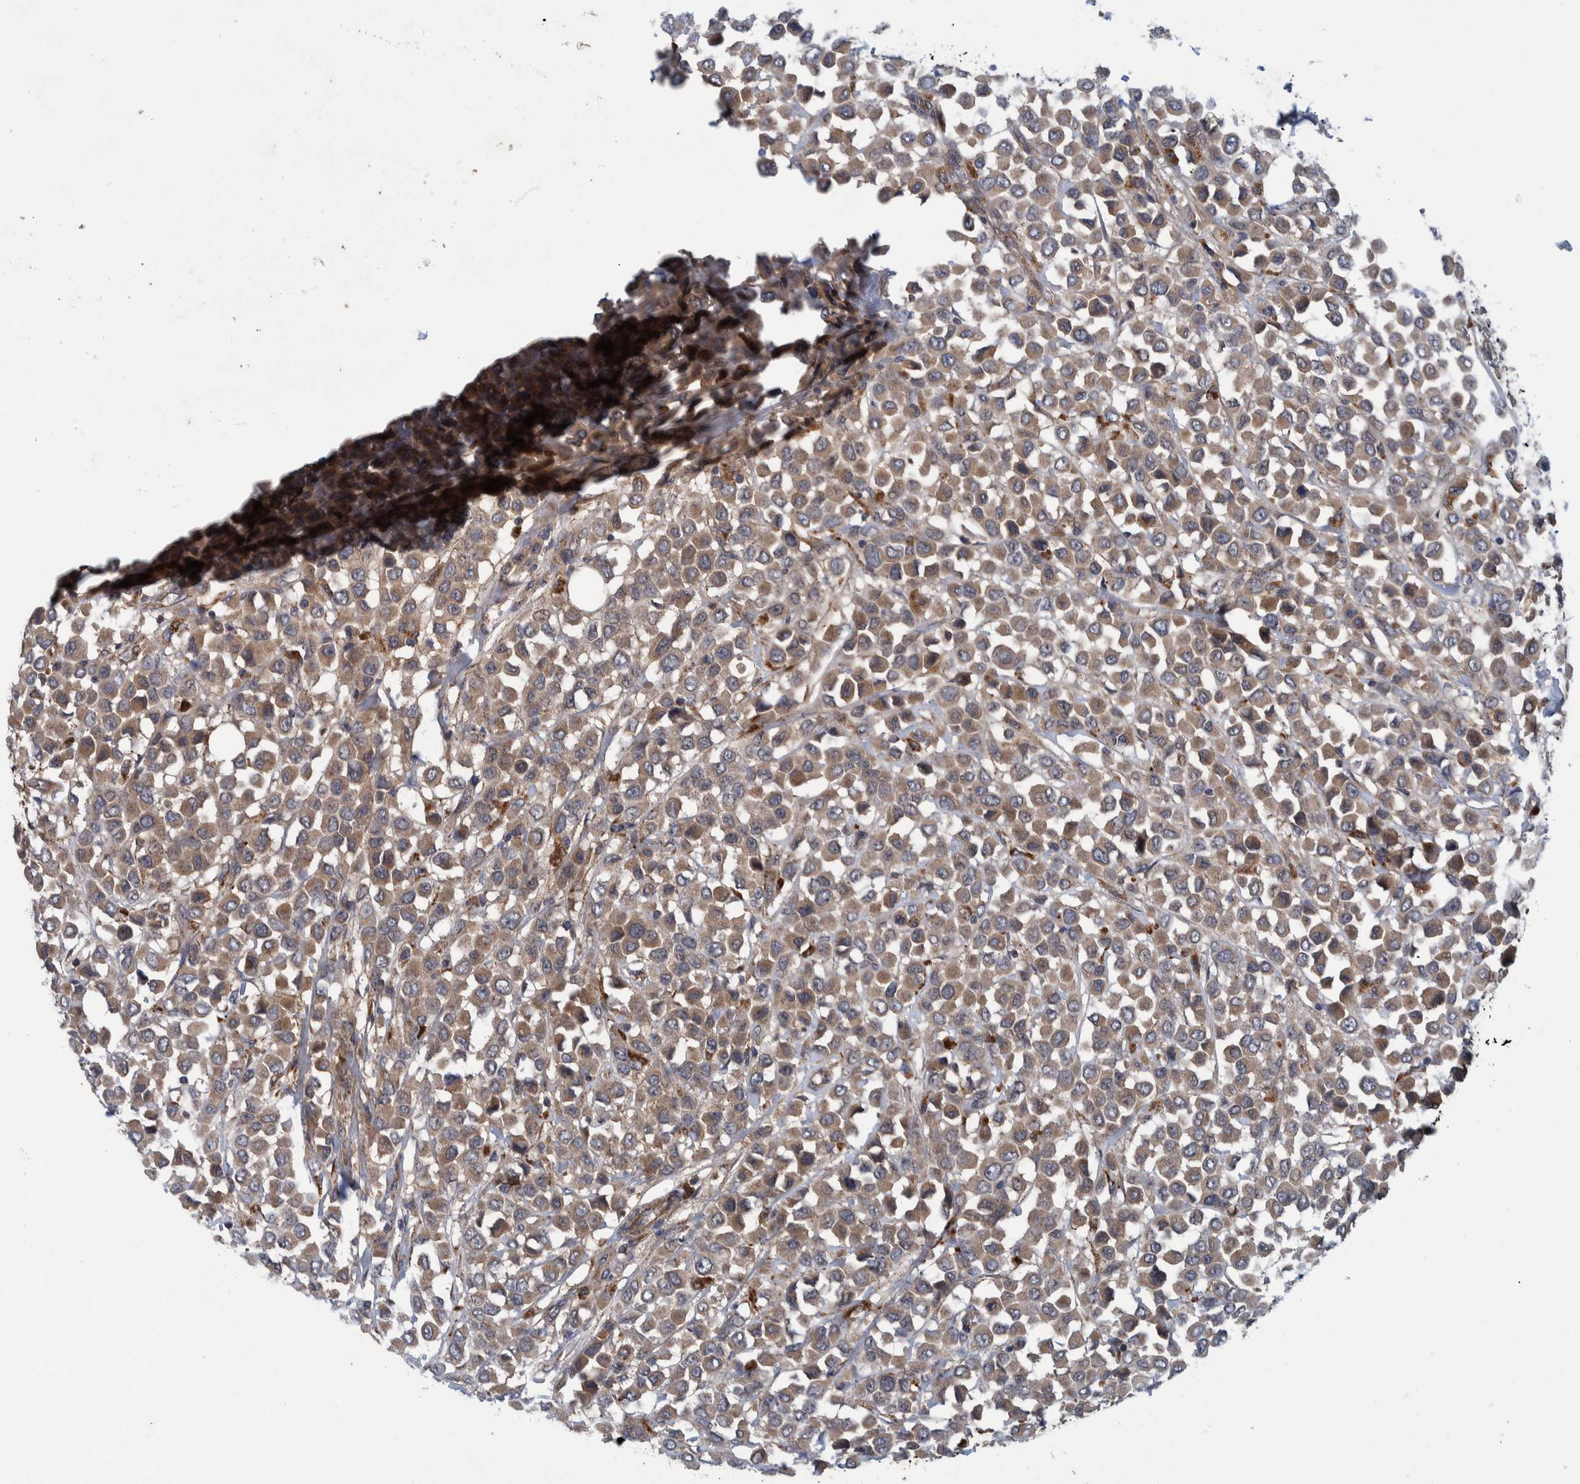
{"staining": {"intensity": "moderate", "quantity": ">75%", "location": "cytoplasmic/membranous"}, "tissue": "breast cancer", "cell_type": "Tumor cells", "image_type": "cancer", "snomed": [{"axis": "morphology", "description": "Duct carcinoma"}, {"axis": "topography", "description": "Breast"}], "caption": "This is a histology image of IHC staining of intraductal carcinoma (breast), which shows moderate staining in the cytoplasmic/membranous of tumor cells.", "gene": "ITIH3", "patient": {"sex": "female", "age": 61}}